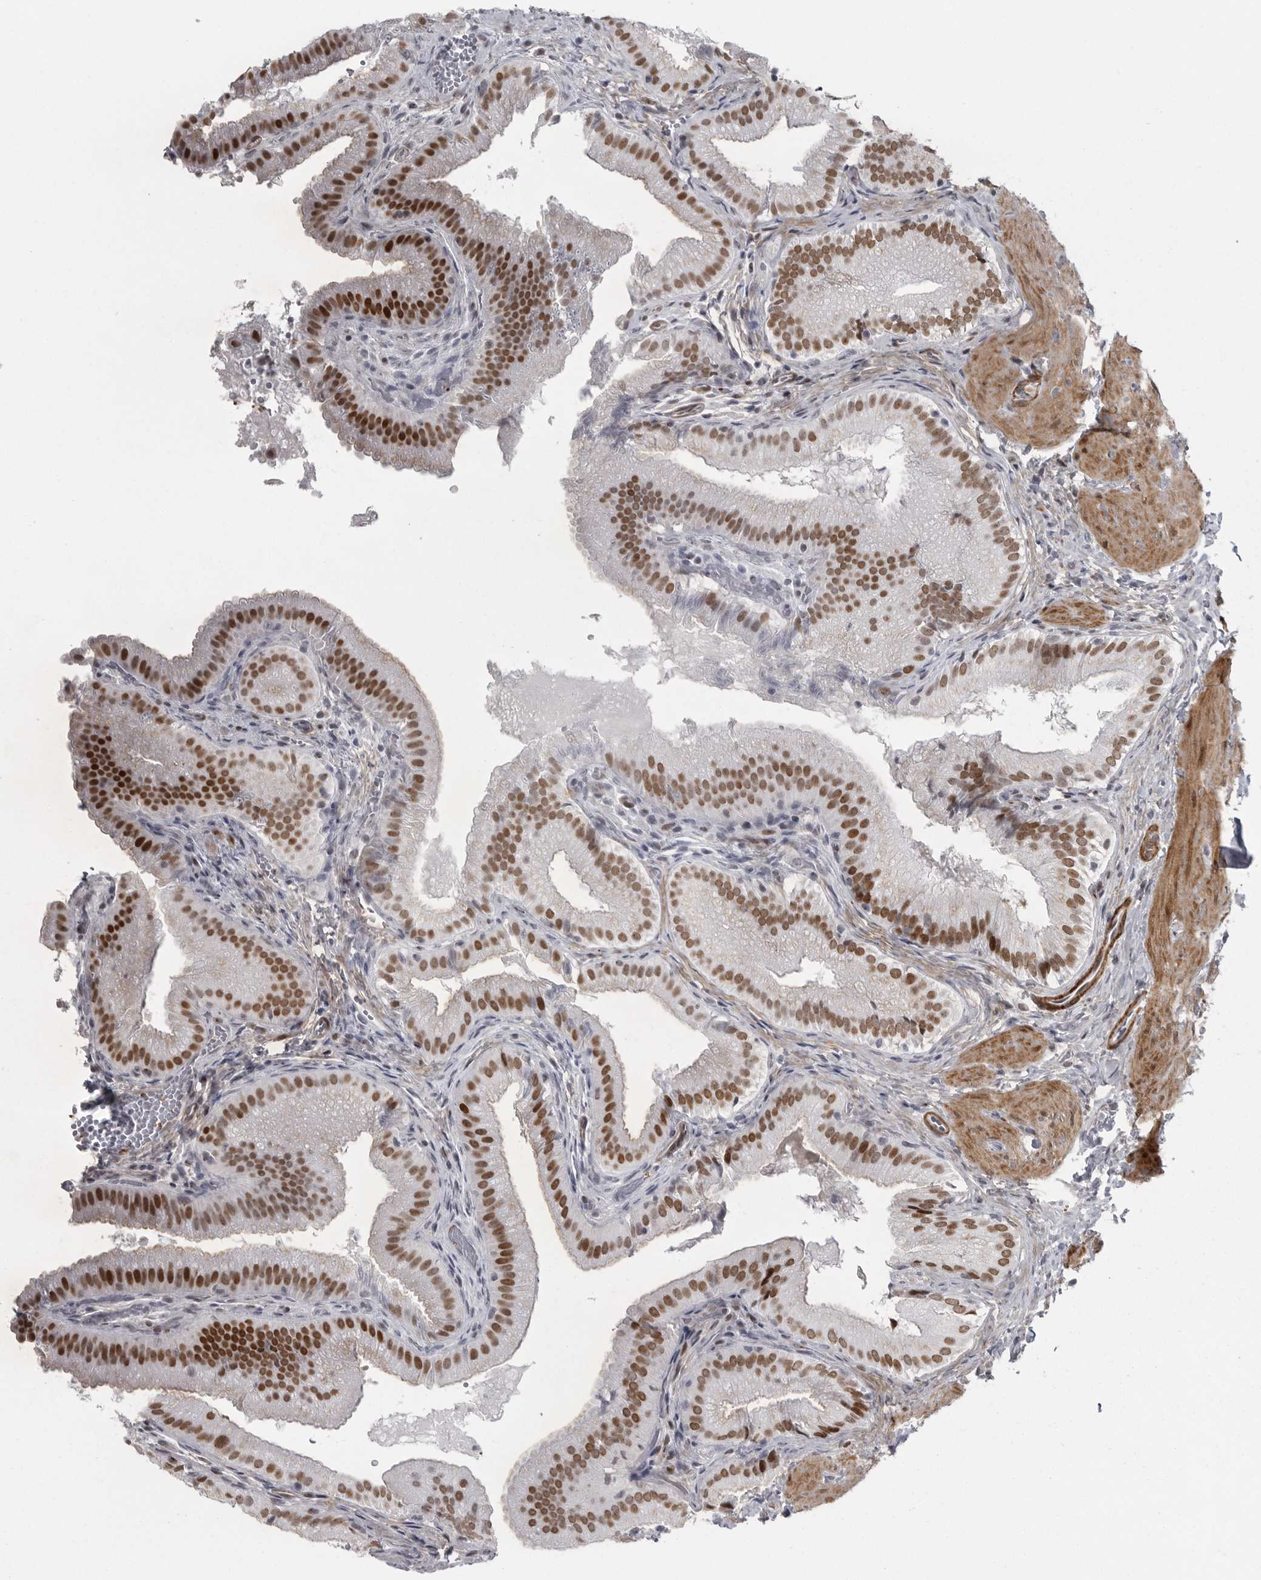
{"staining": {"intensity": "moderate", "quantity": ">75%", "location": "nuclear"}, "tissue": "gallbladder", "cell_type": "Glandular cells", "image_type": "normal", "snomed": [{"axis": "morphology", "description": "Normal tissue, NOS"}, {"axis": "topography", "description": "Gallbladder"}], "caption": "DAB (3,3'-diaminobenzidine) immunohistochemical staining of benign gallbladder shows moderate nuclear protein expression in about >75% of glandular cells.", "gene": "HMGN3", "patient": {"sex": "female", "age": 30}}